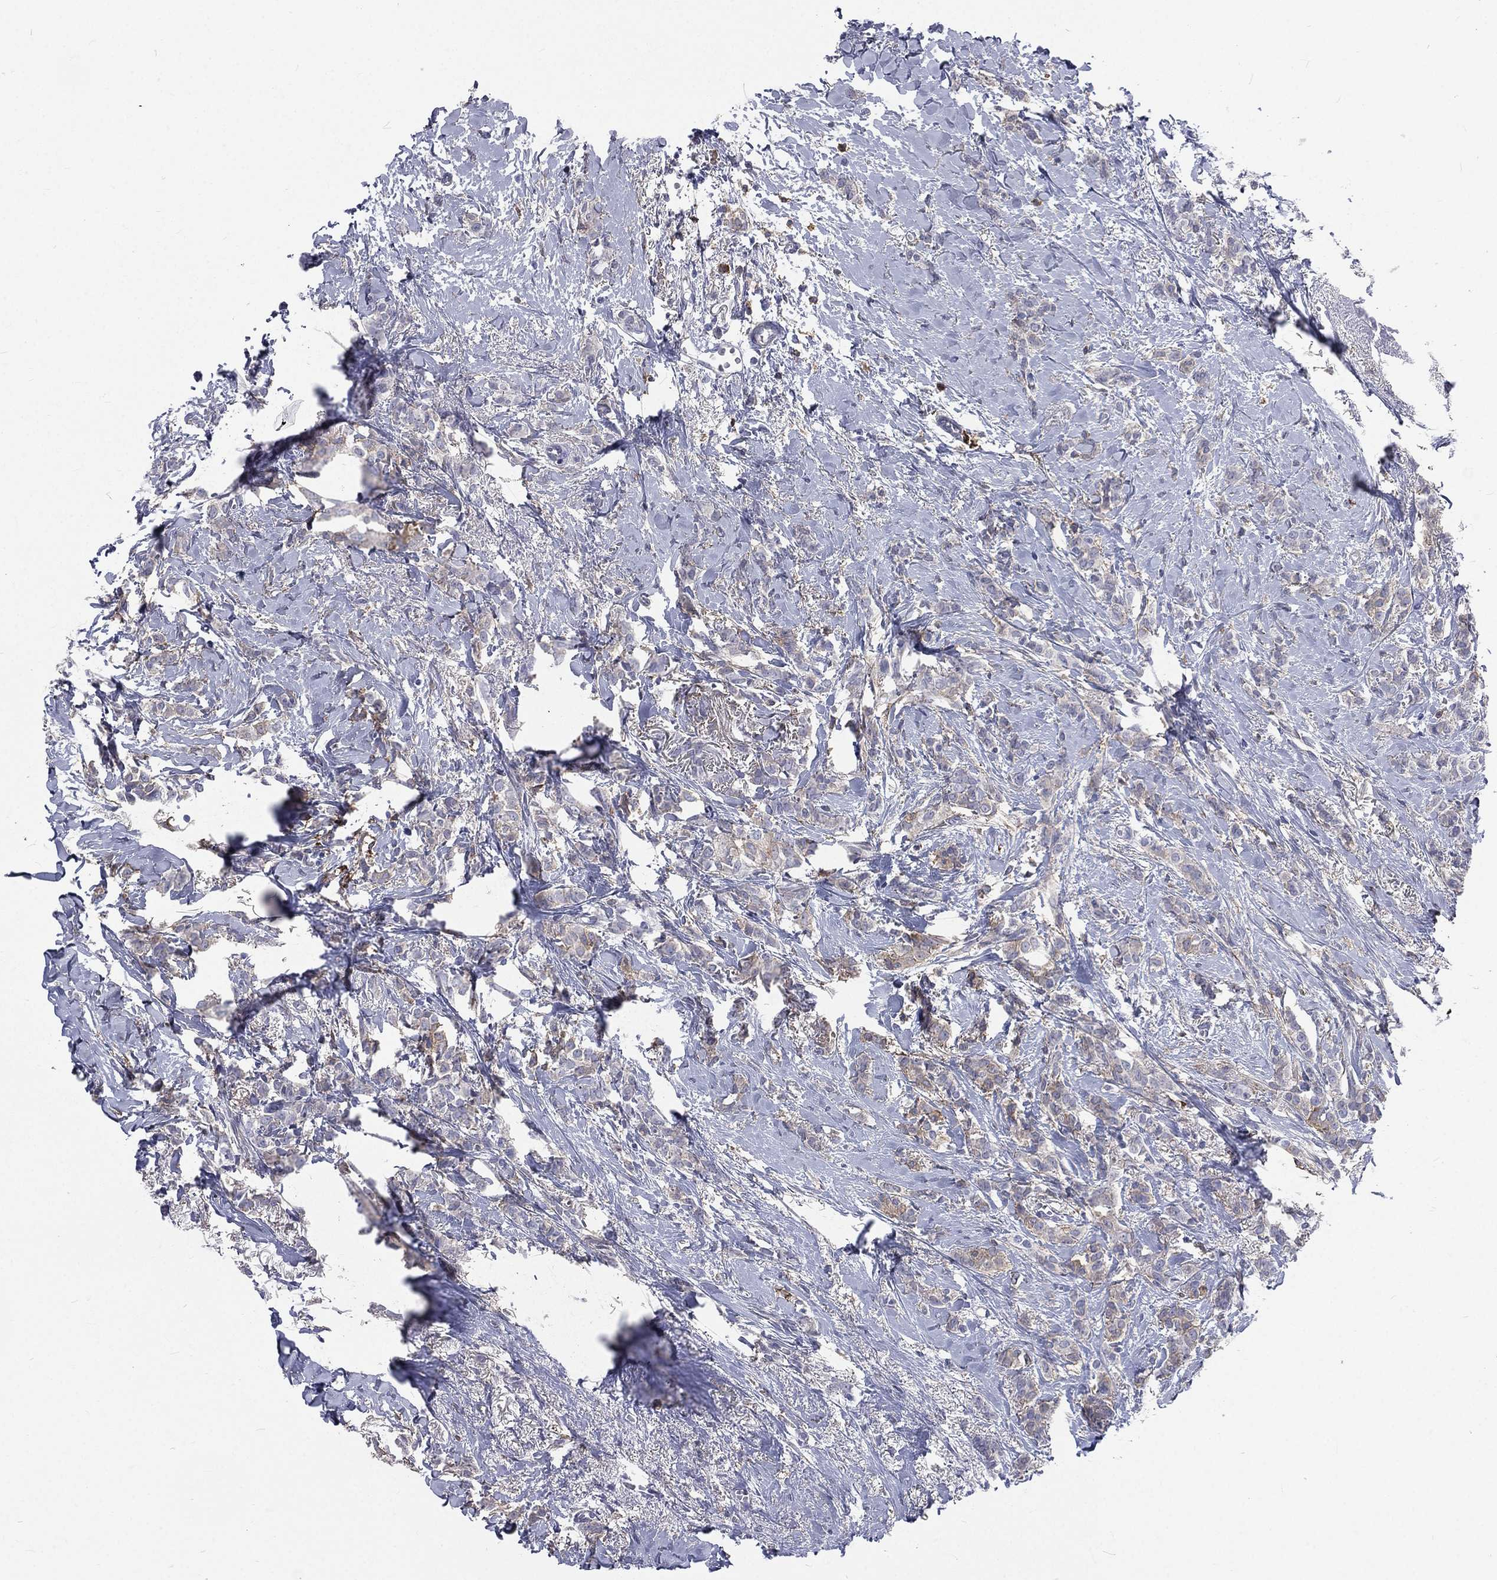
{"staining": {"intensity": "negative", "quantity": "none", "location": "none"}, "tissue": "breast cancer", "cell_type": "Tumor cells", "image_type": "cancer", "snomed": [{"axis": "morphology", "description": "Duct carcinoma"}, {"axis": "topography", "description": "Breast"}], "caption": "A micrograph of human invasive ductal carcinoma (breast) is negative for staining in tumor cells. (Immunohistochemistry (ihc), brightfield microscopy, high magnification).", "gene": "BASP1", "patient": {"sex": "female", "age": 85}}